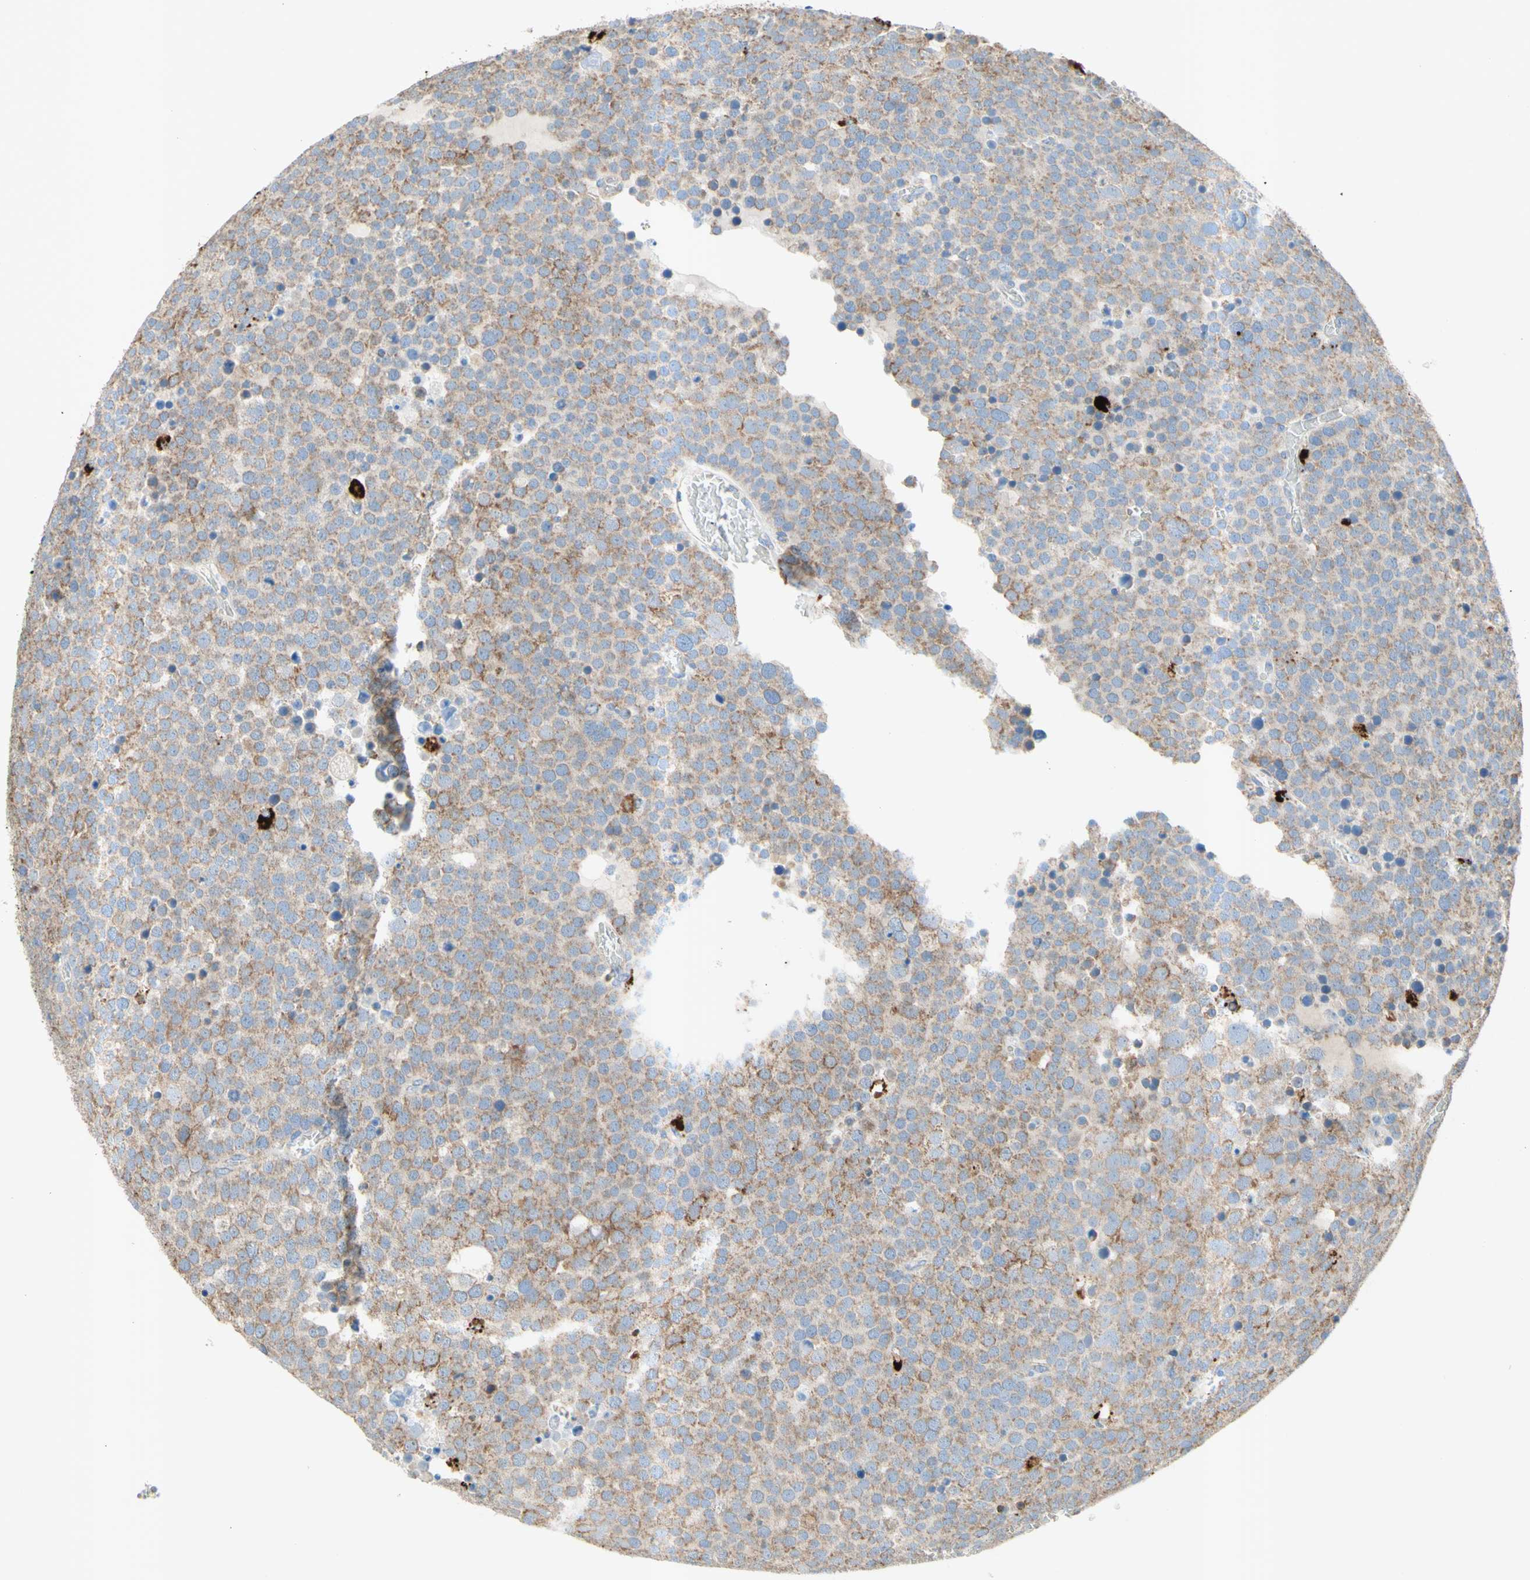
{"staining": {"intensity": "moderate", "quantity": "25%-75%", "location": "cytoplasmic/membranous"}, "tissue": "testis cancer", "cell_type": "Tumor cells", "image_type": "cancer", "snomed": [{"axis": "morphology", "description": "Seminoma, NOS"}, {"axis": "topography", "description": "Testis"}], "caption": "This photomicrograph reveals immunohistochemistry staining of human testis seminoma, with medium moderate cytoplasmic/membranous expression in approximately 25%-75% of tumor cells.", "gene": "URB2", "patient": {"sex": "male", "age": 71}}